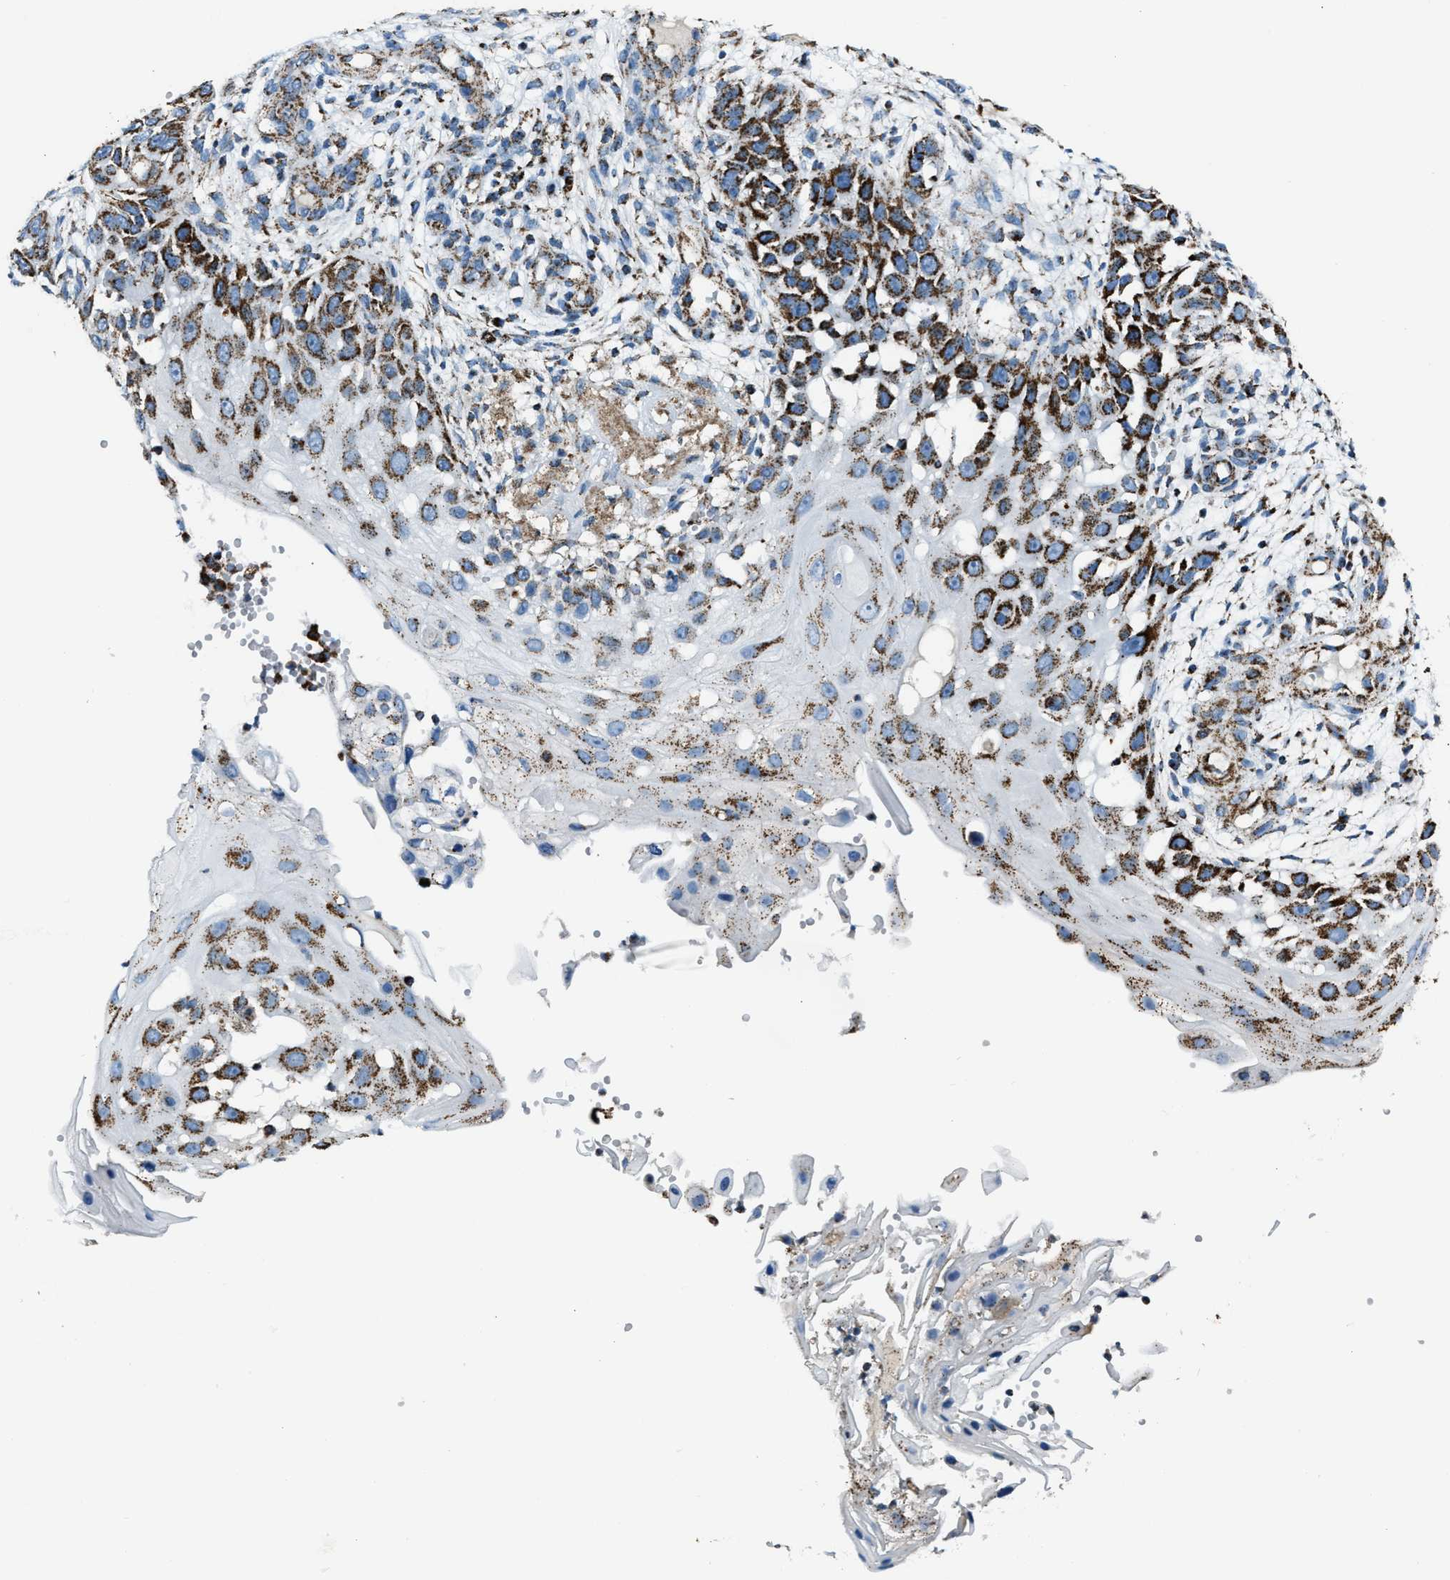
{"staining": {"intensity": "strong", "quantity": ">75%", "location": "cytoplasmic/membranous"}, "tissue": "skin cancer", "cell_type": "Tumor cells", "image_type": "cancer", "snomed": [{"axis": "morphology", "description": "Squamous cell carcinoma, NOS"}, {"axis": "topography", "description": "Skin"}], "caption": "Human skin cancer (squamous cell carcinoma) stained with a protein marker displays strong staining in tumor cells.", "gene": "MDH2", "patient": {"sex": "female", "age": 44}}